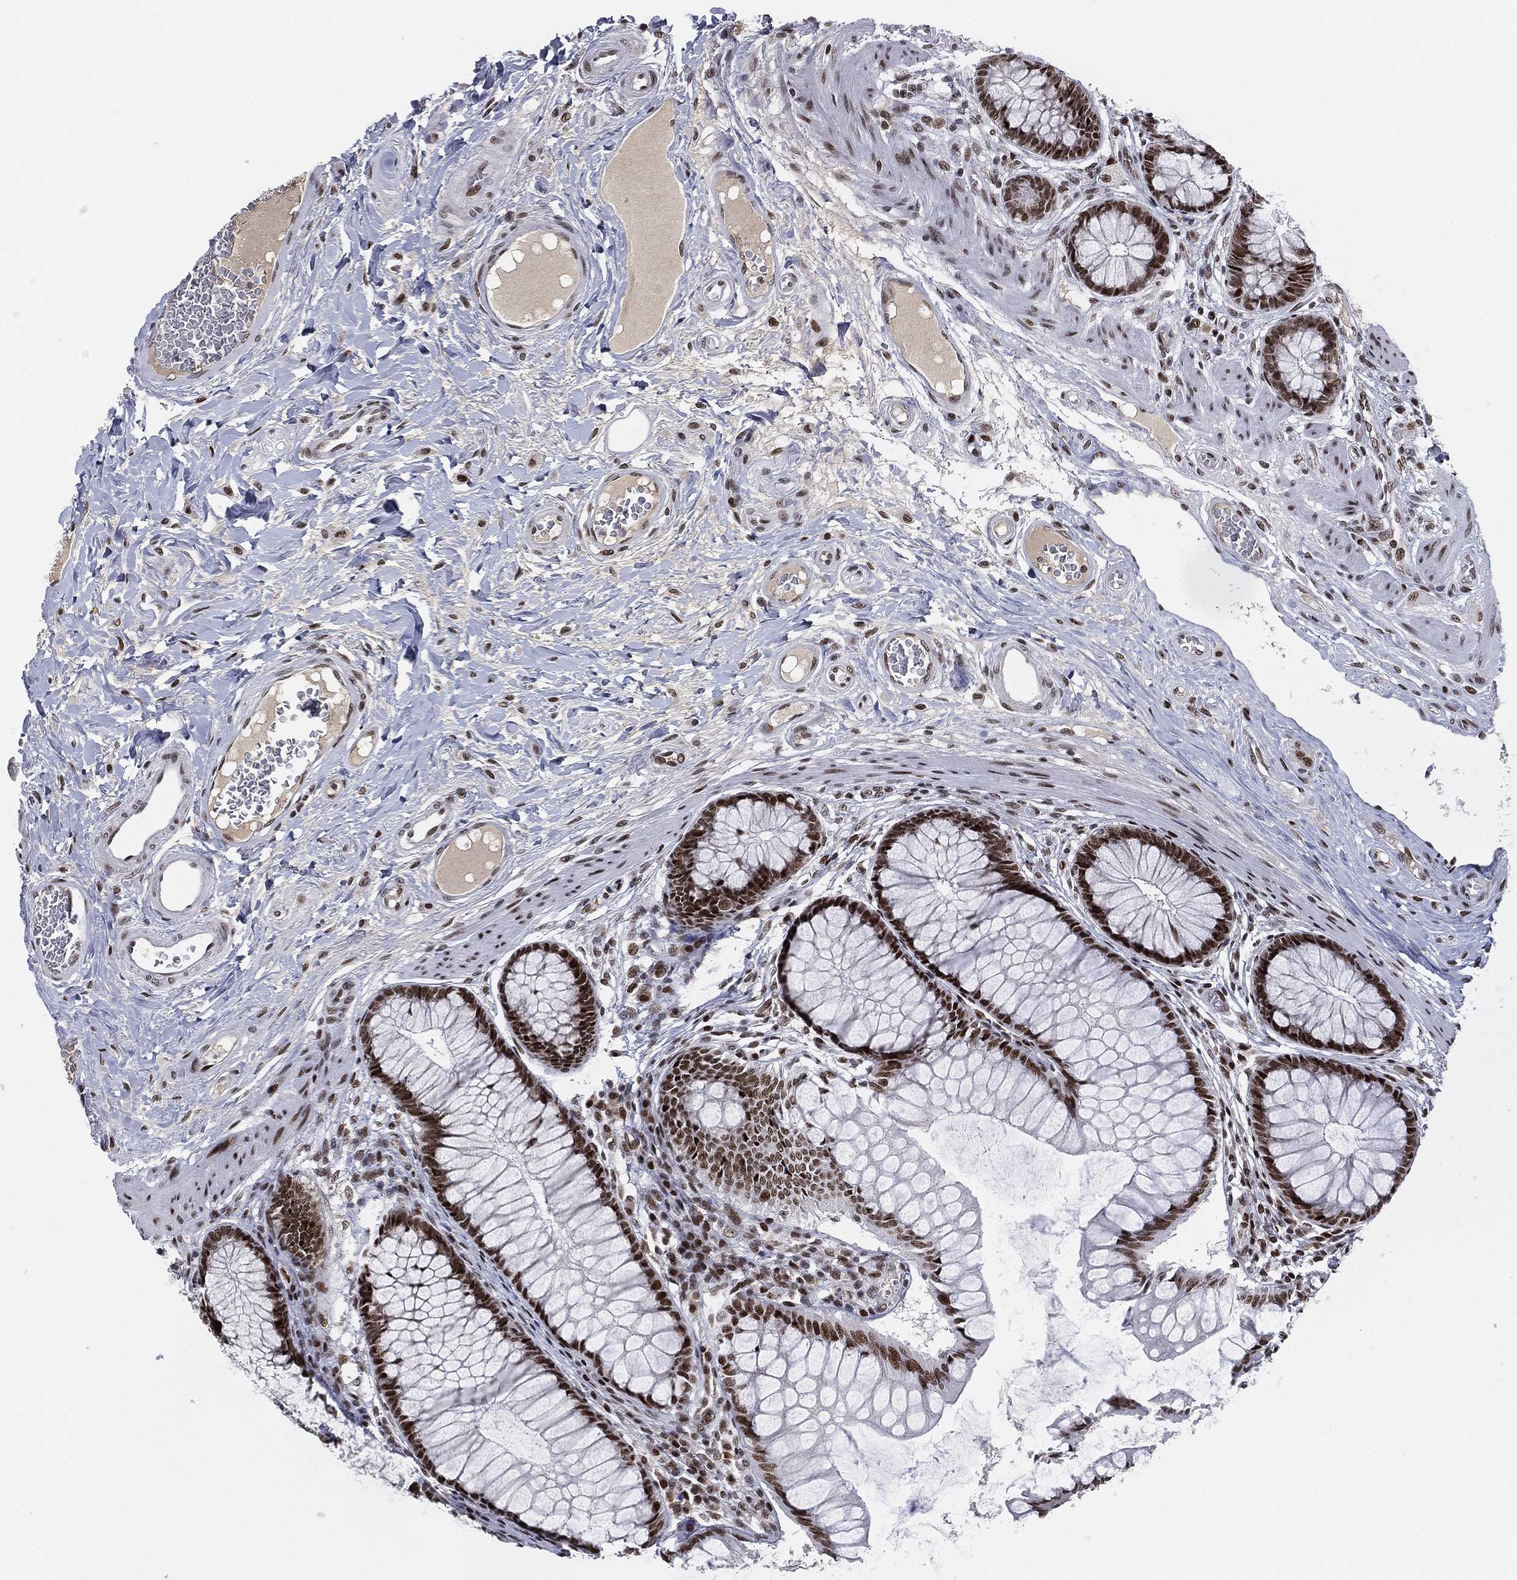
{"staining": {"intensity": "moderate", "quantity": "<25%", "location": "nuclear"}, "tissue": "colon", "cell_type": "Endothelial cells", "image_type": "normal", "snomed": [{"axis": "morphology", "description": "Normal tissue, NOS"}, {"axis": "topography", "description": "Colon"}], "caption": "Brown immunohistochemical staining in unremarkable human colon demonstrates moderate nuclear staining in about <25% of endothelial cells.", "gene": "RTF1", "patient": {"sex": "female", "age": 65}}